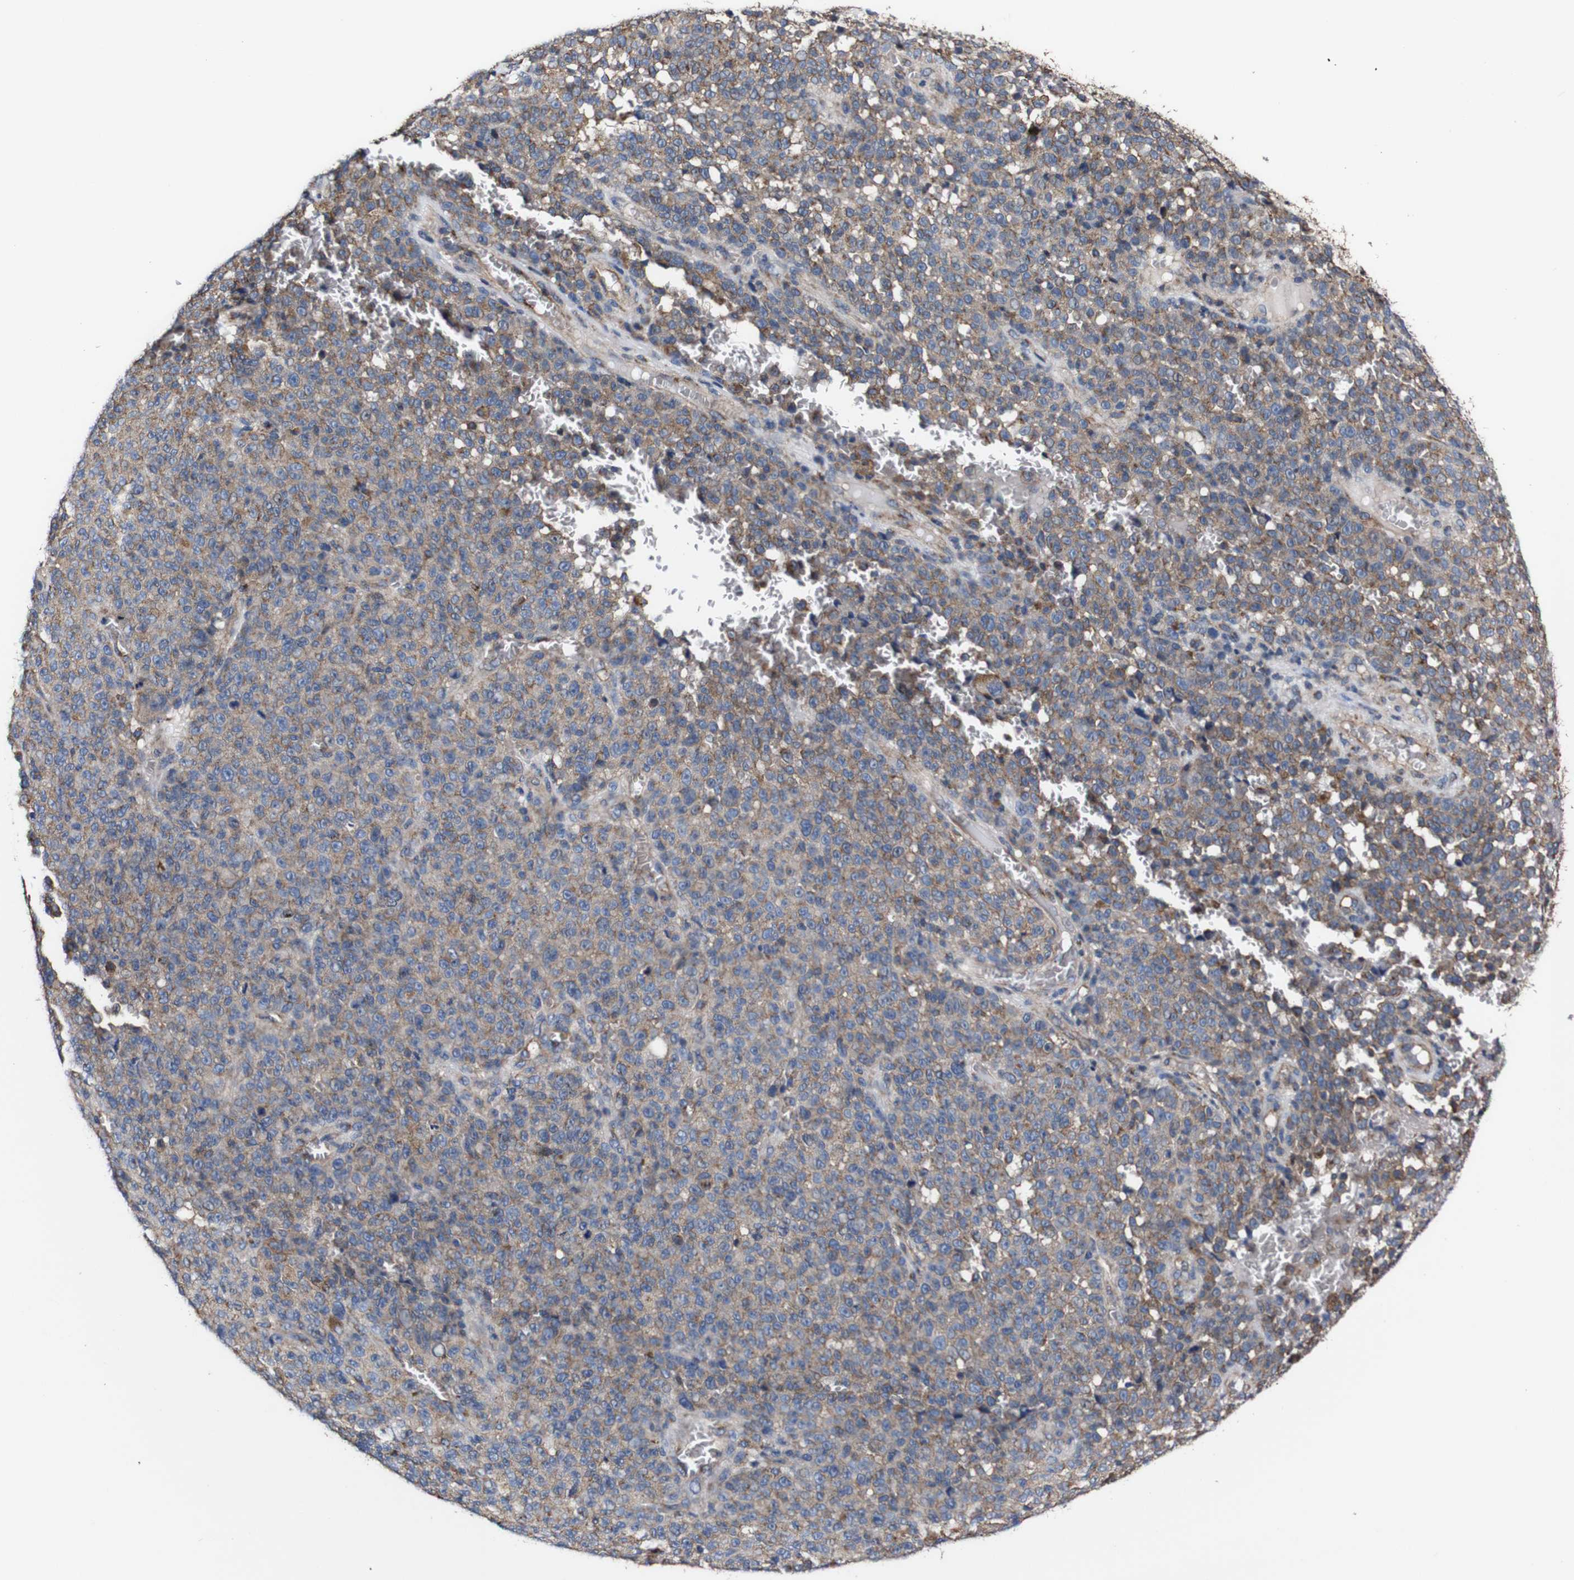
{"staining": {"intensity": "moderate", "quantity": ">75%", "location": "cytoplasmic/membranous"}, "tissue": "melanoma", "cell_type": "Tumor cells", "image_type": "cancer", "snomed": [{"axis": "morphology", "description": "Malignant melanoma, NOS"}, {"axis": "topography", "description": "Skin"}], "caption": "Approximately >75% of tumor cells in melanoma demonstrate moderate cytoplasmic/membranous protein positivity as visualized by brown immunohistochemical staining.", "gene": "CSF1R", "patient": {"sex": "female", "age": 82}}